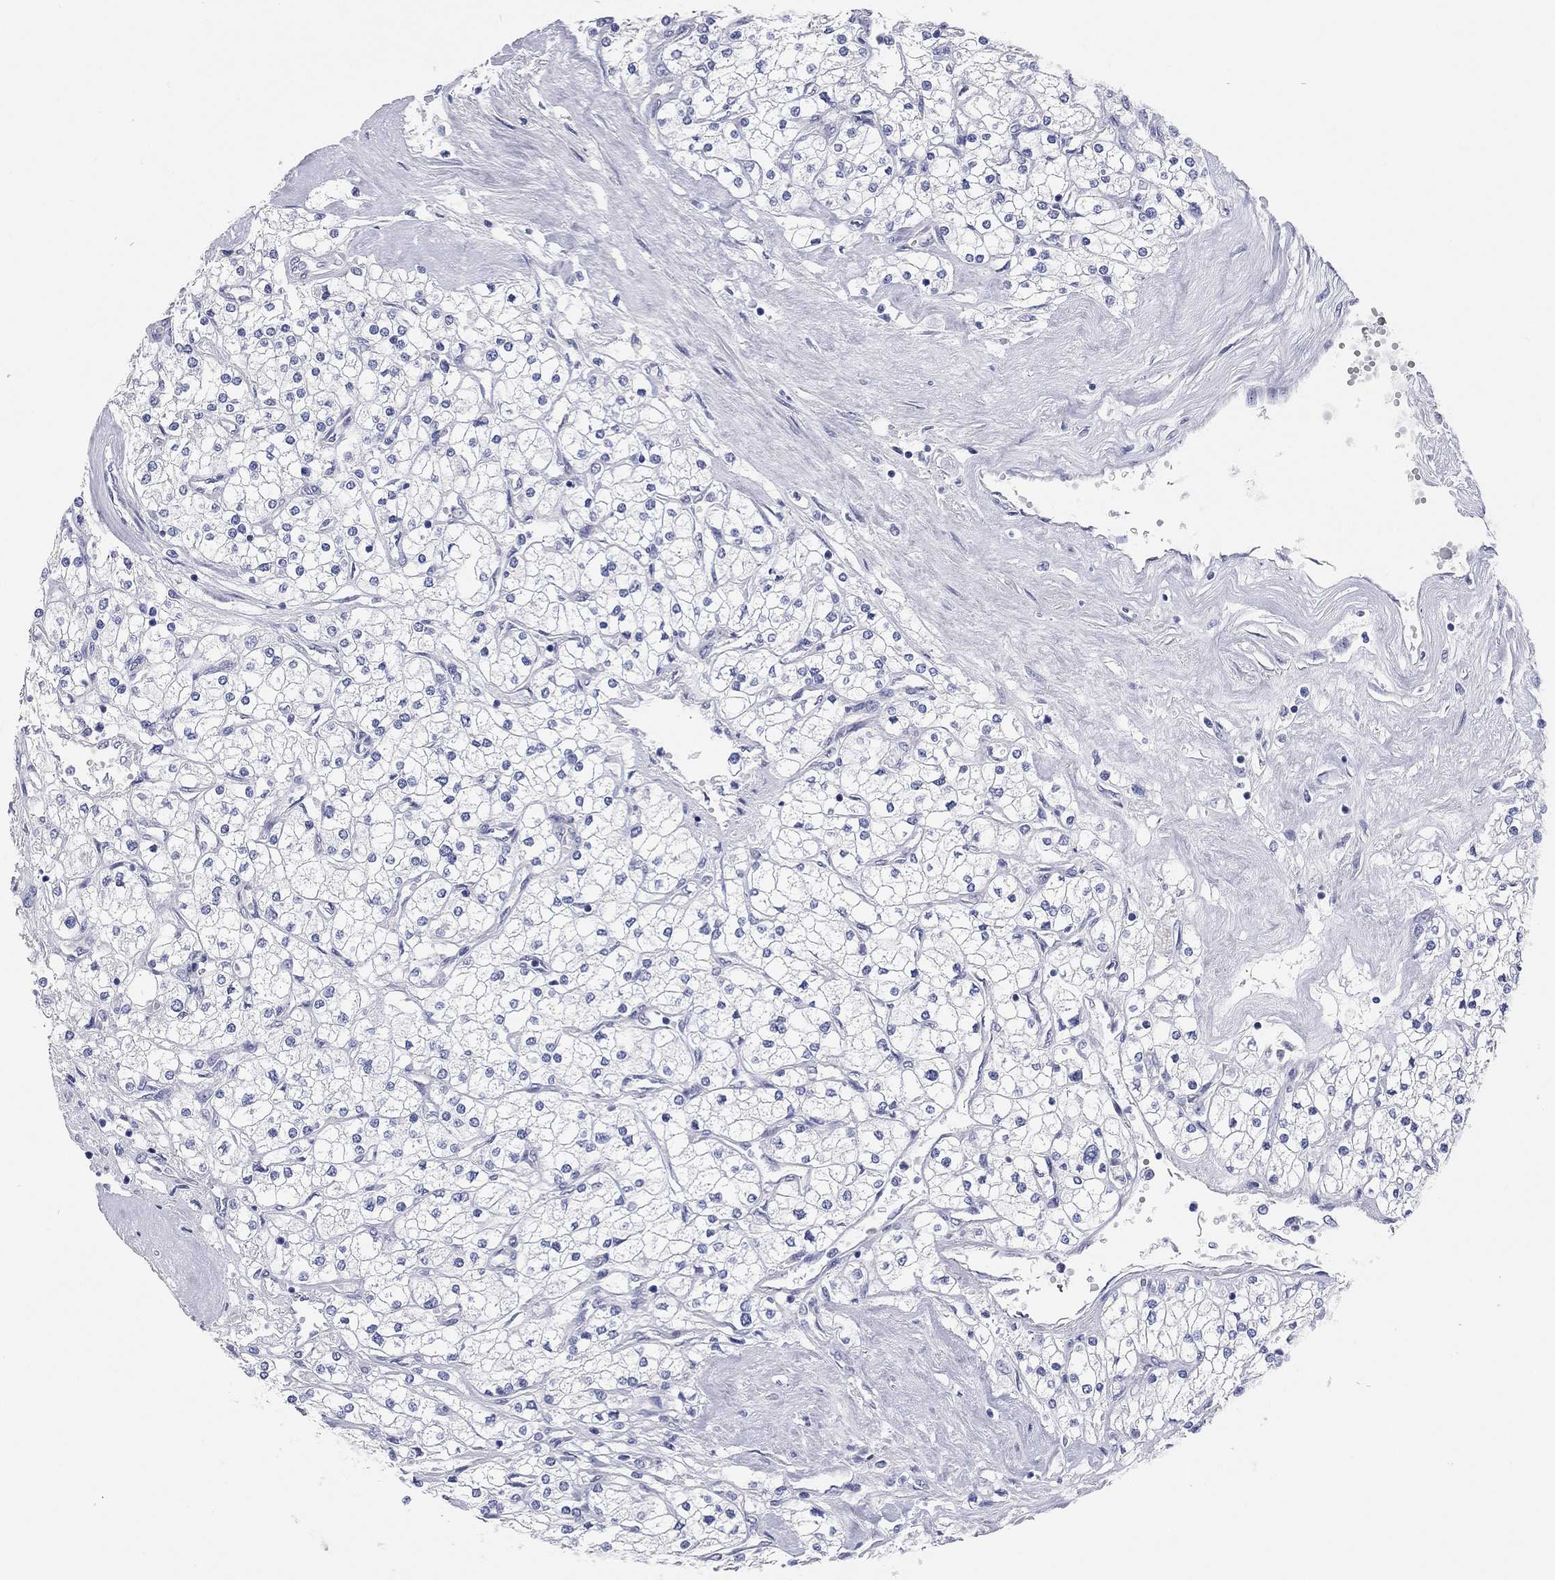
{"staining": {"intensity": "negative", "quantity": "none", "location": "none"}, "tissue": "renal cancer", "cell_type": "Tumor cells", "image_type": "cancer", "snomed": [{"axis": "morphology", "description": "Adenocarcinoma, NOS"}, {"axis": "topography", "description": "Kidney"}], "caption": "Immunohistochemical staining of human renal adenocarcinoma reveals no significant expression in tumor cells. (Stains: DAB (3,3'-diaminobenzidine) immunohistochemistry with hematoxylin counter stain, Microscopy: brightfield microscopy at high magnification).", "gene": "TMEM221", "patient": {"sex": "male", "age": 80}}